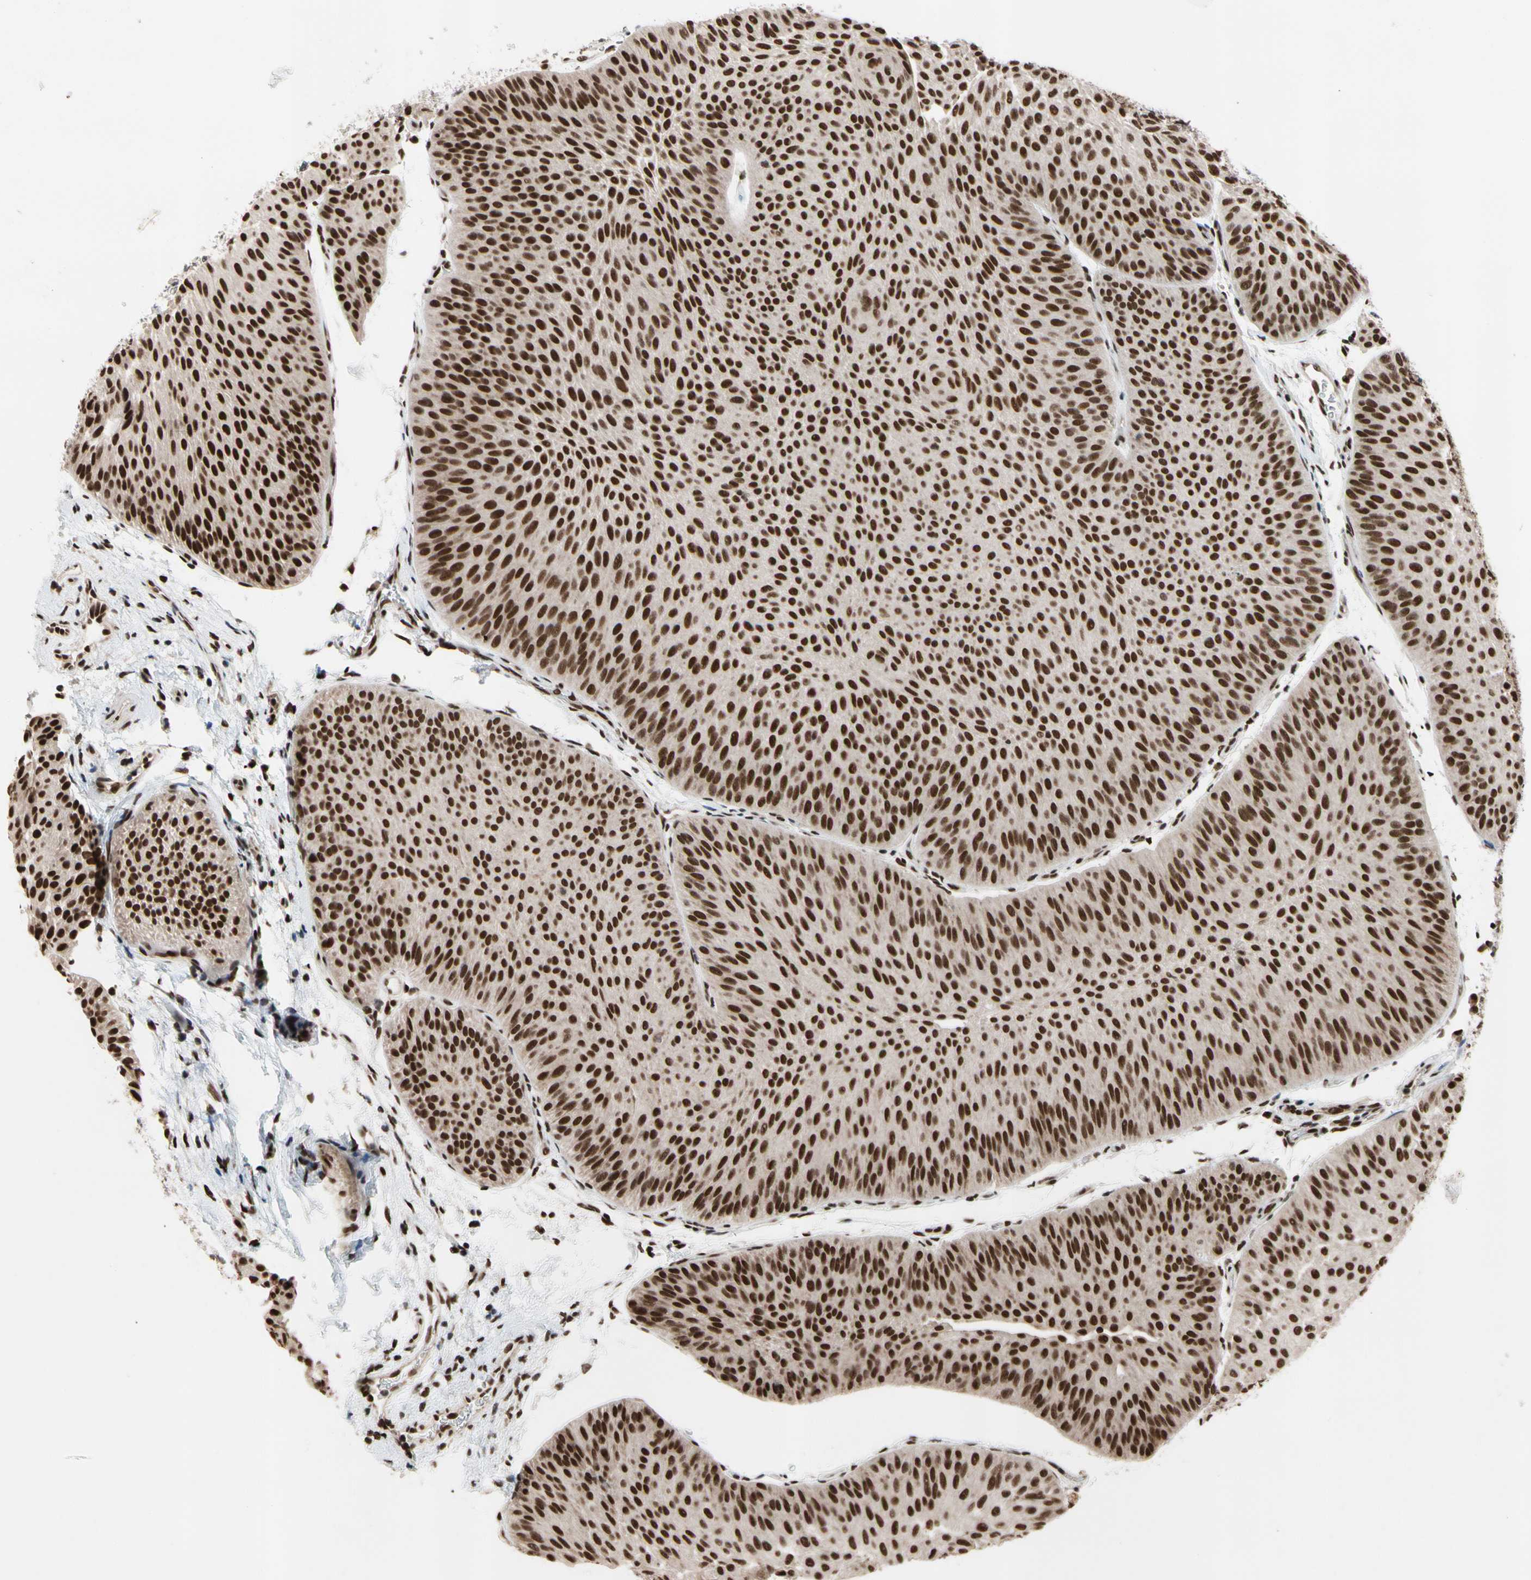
{"staining": {"intensity": "strong", "quantity": ">75%", "location": "nuclear"}, "tissue": "urothelial cancer", "cell_type": "Tumor cells", "image_type": "cancer", "snomed": [{"axis": "morphology", "description": "Urothelial carcinoma, Low grade"}, {"axis": "topography", "description": "Urinary bladder"}], "caption": "A histopathology image of human urothelial cancer stained for a protein exhibits strong nuclear brown staining in tumor cells. (DAB (3,3'-diaminobenzidine) = brown stain, brightfield microscopy at high magnification).", "gene": "FAM98B", "patient": {"sex": "female", "age": 60}}